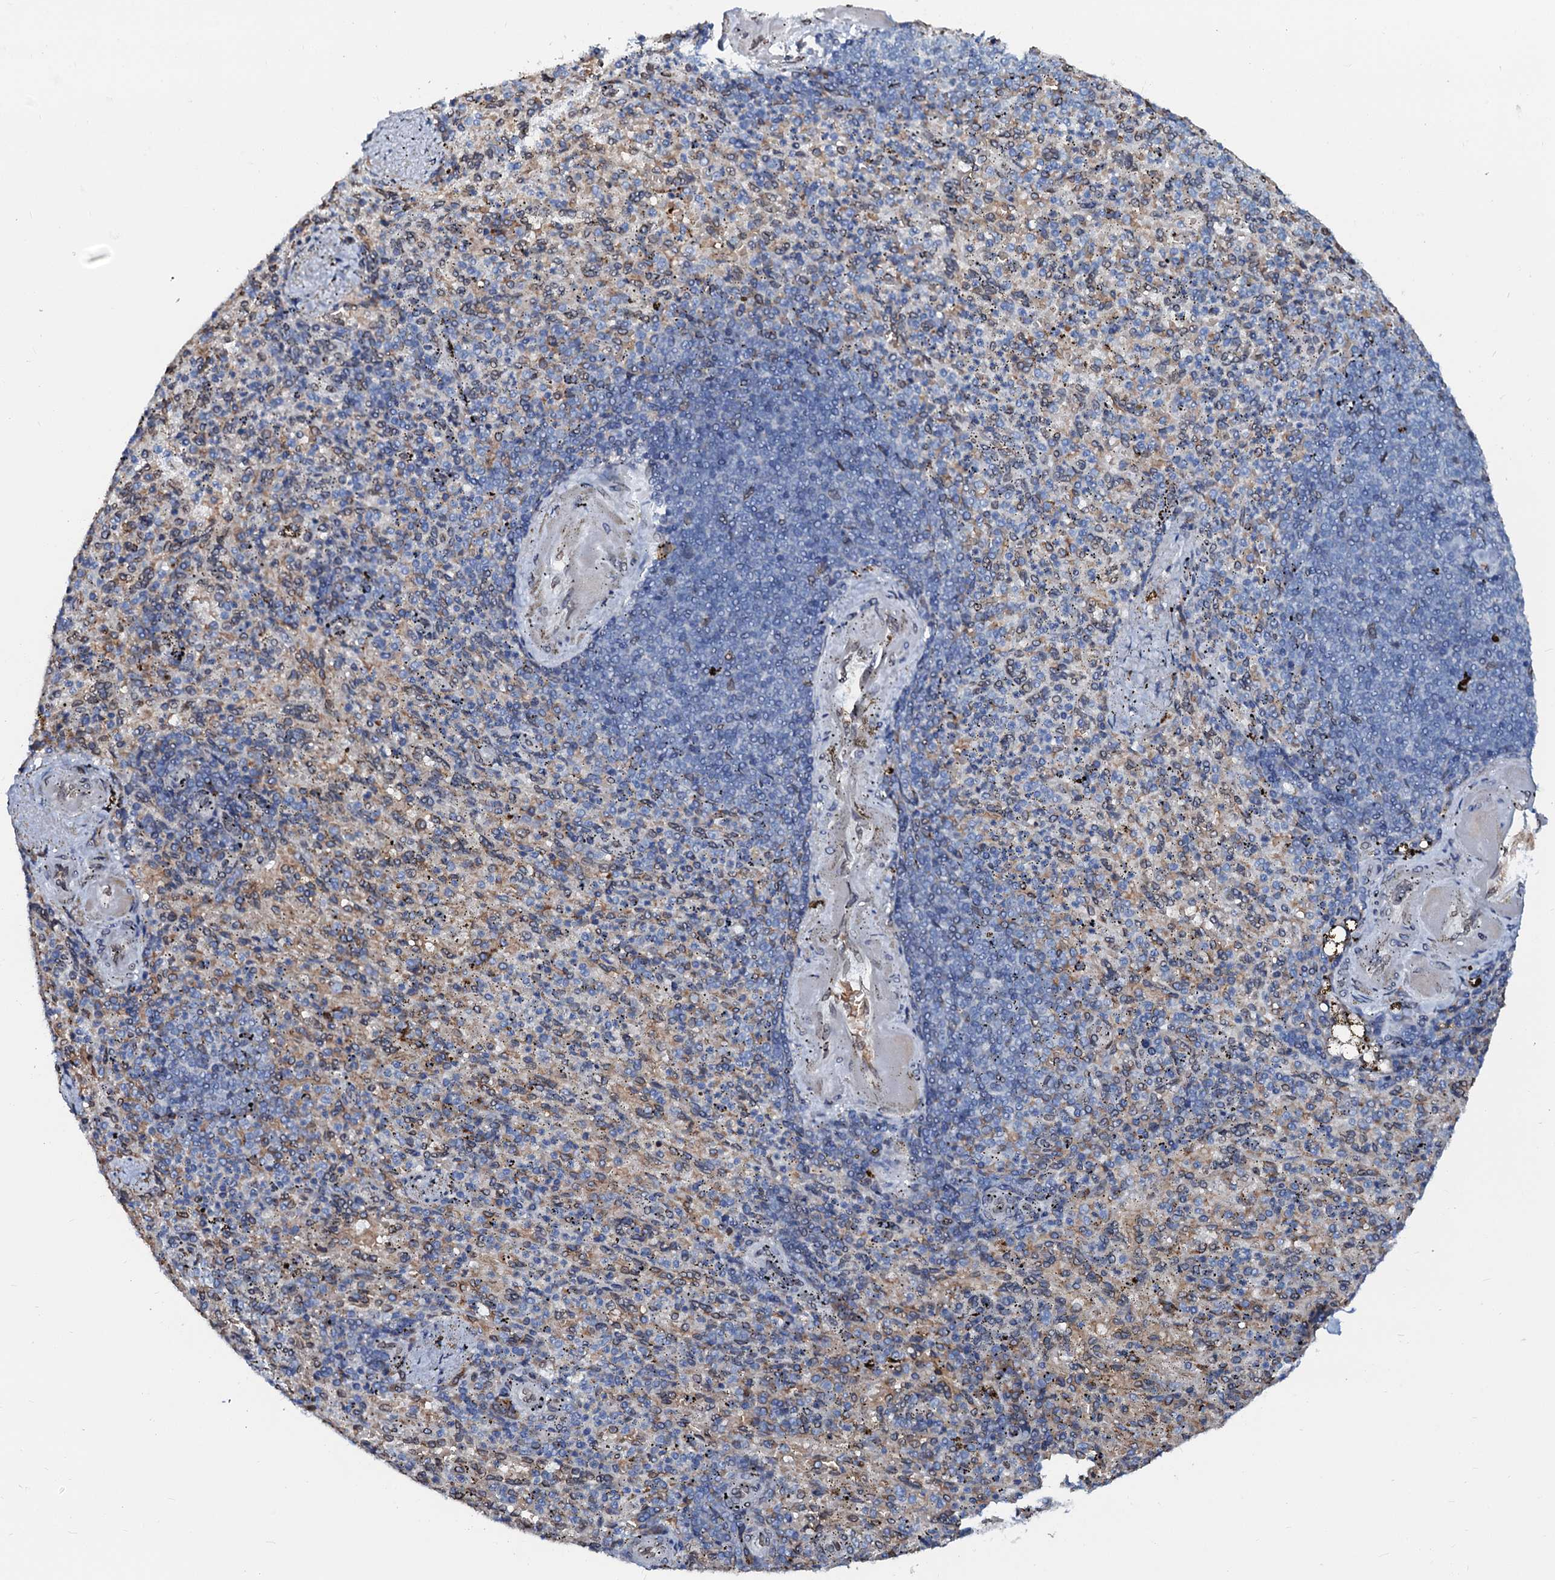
{"staining": {"intensity": "negative", "quantity": "none", "location": "none"}, "tissue": "spleen", "cell_type": "Cells in red pulp", "image_type": "normal", "snomed": [{"axis": "morphology", "description": "Normal tissue, NOS"}, {"axis": "topography", "description": "Spleen"}], "caption": "The immunohistochemistry micrograph has no significant positivity in cells in red pulp of spleen.", "gene": "NRP2", "patient": {"sex": "female", "age": 74}}